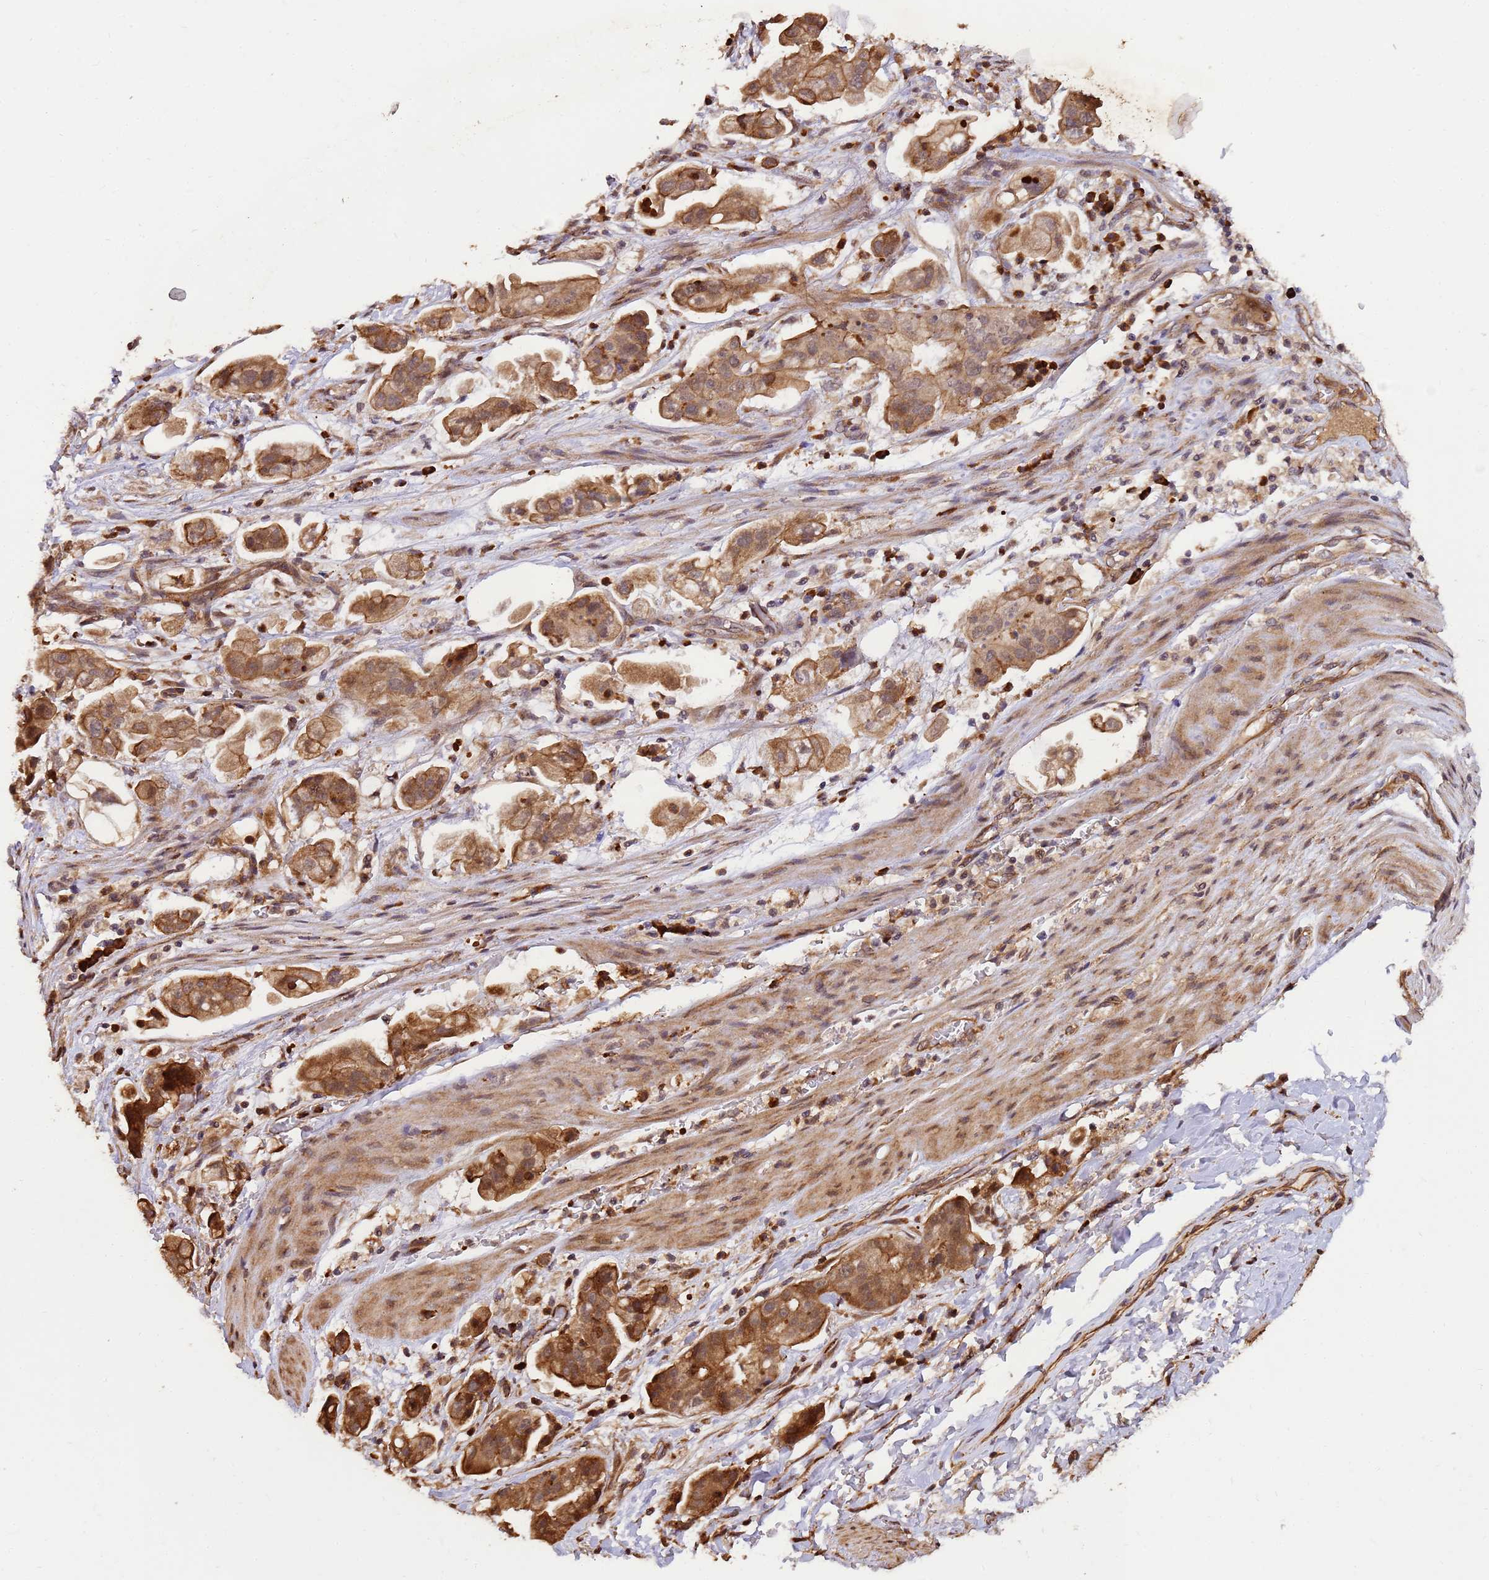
{"staining": {"intensity": "moderate", "quantity": ">75%", "location": "cytoplasmic/membranous,nuclear"}, "tissue": "stomach cancer", "cell_type": "Tumor cells", "image_type": "cancer", "snomed": [{"axis": "morphology", "description": "Adenocarcinoma, NOS"}, {"axis": "topography", "description": "Stomach"}], "caption": "Immunohistochemistry (IHC) image of neoplastic tissue: human stomach adenocarcinoma stained using immunohistochemistry (IHC) shows medium levels of moderate protein expression localized specifically in the cytoplasmic/membranous and nuclear of tumor cells, appearing as a cytoplasmic/membranous and nuclear brown color.", "gene": "ZNF619", "patient": {"sex": "male", "age": 62}}